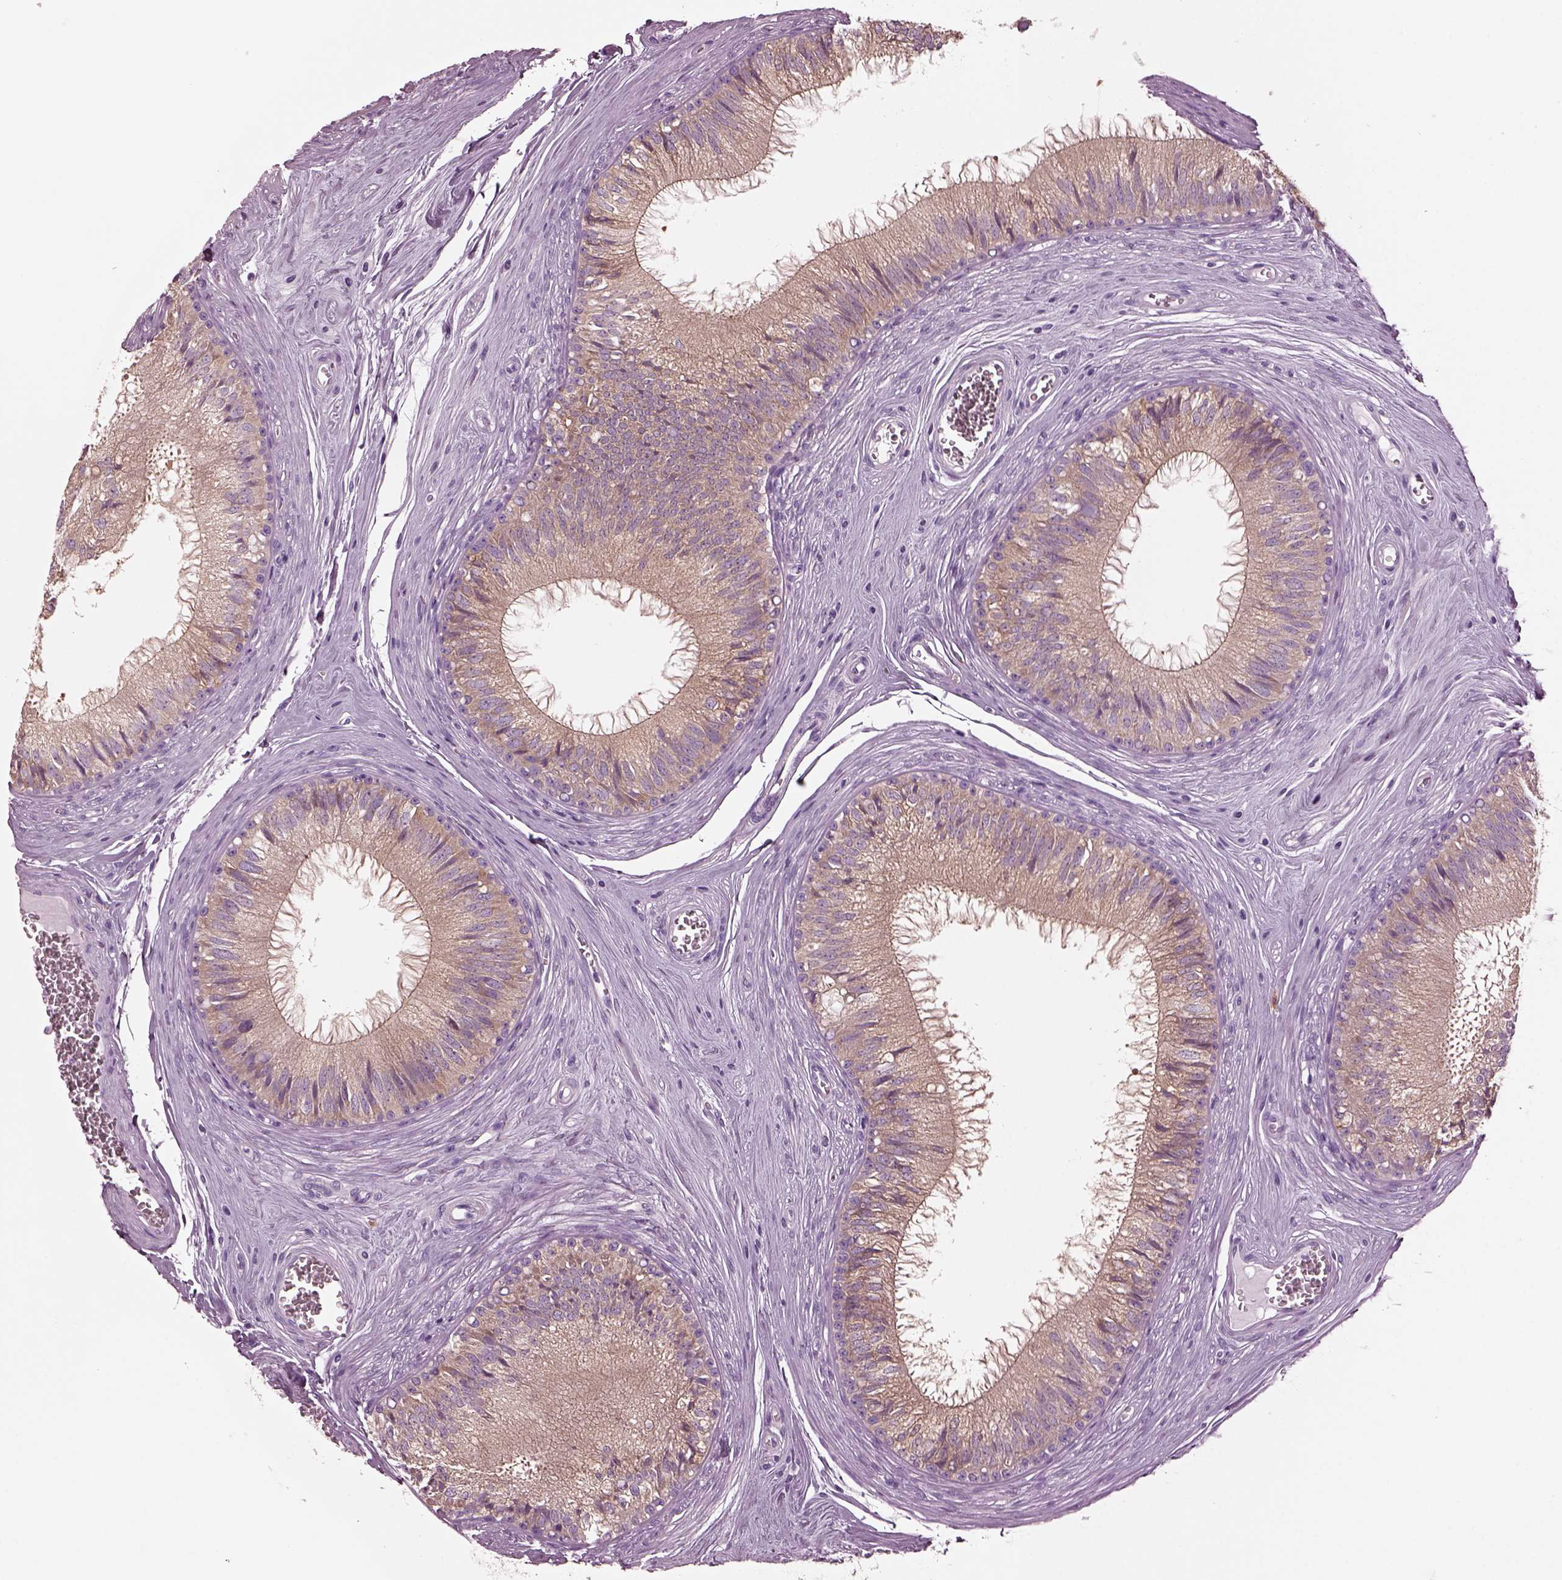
{"staining": {"intensity": "weak", "quantity": ">75%", "location": "cytoplasmic/membranous"}, "tissue": "epididymis", "cell_type": "Glandular cells", "image_type": "normal", "snomed": [{"axis": "morphology", "description": "Normal tissue, NOS"}, {"axis": "topography", "description": "Epididymis"}], "caption": "Immunohistochemical staining of normal human epididymis exhibits >75% levels of weak cytoplasmic/membranous protein expression in approximately >75% of glandular cells.", "gene": "SHTN1", "patient": {"sex": "male", "age": 37}}